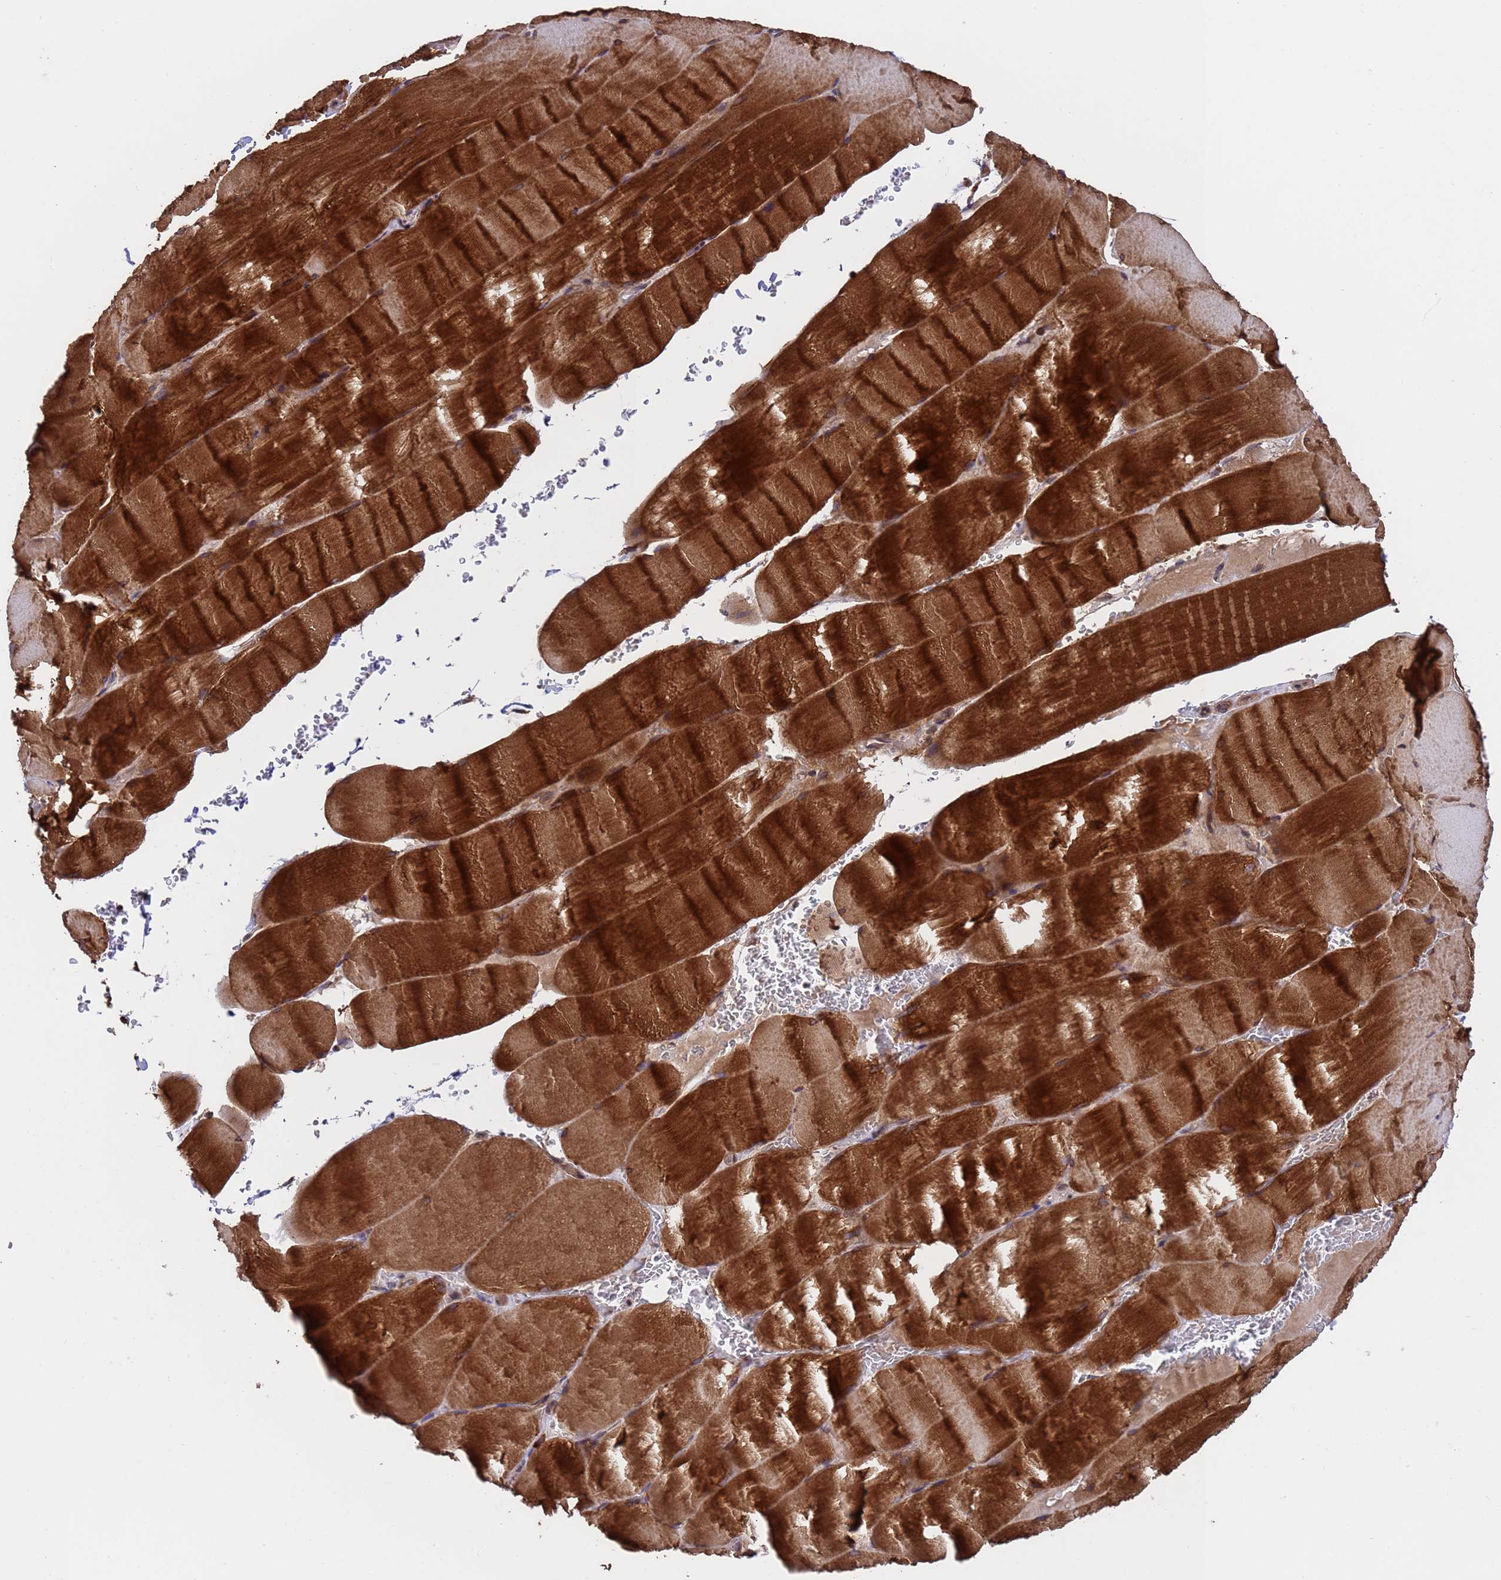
{"staining": {"intensity": "strong", "quantity": "25%-75%", "location": "cytoplasmic/membranous"}, "tissue": "skeletal muscle", "cell_type": "Myocytes", "image_type": "normal", "snomed": [{"axis": "morphology", "description": "Normal tissue, NOS"}, {"axis": "topography", "description": "Skeletal muscle"}, {"axis": "topography", "description": "Head-Neck"}], "caption": "A histopathology image showing strong cytoplasmic/membranous expression in approximately 25%-75% of myocytes in benign skeletal muscle, as visualized by brown immunohistochemical staining.", "gene": "TSR3", "patient": {"sex": "male", "age": 66}}